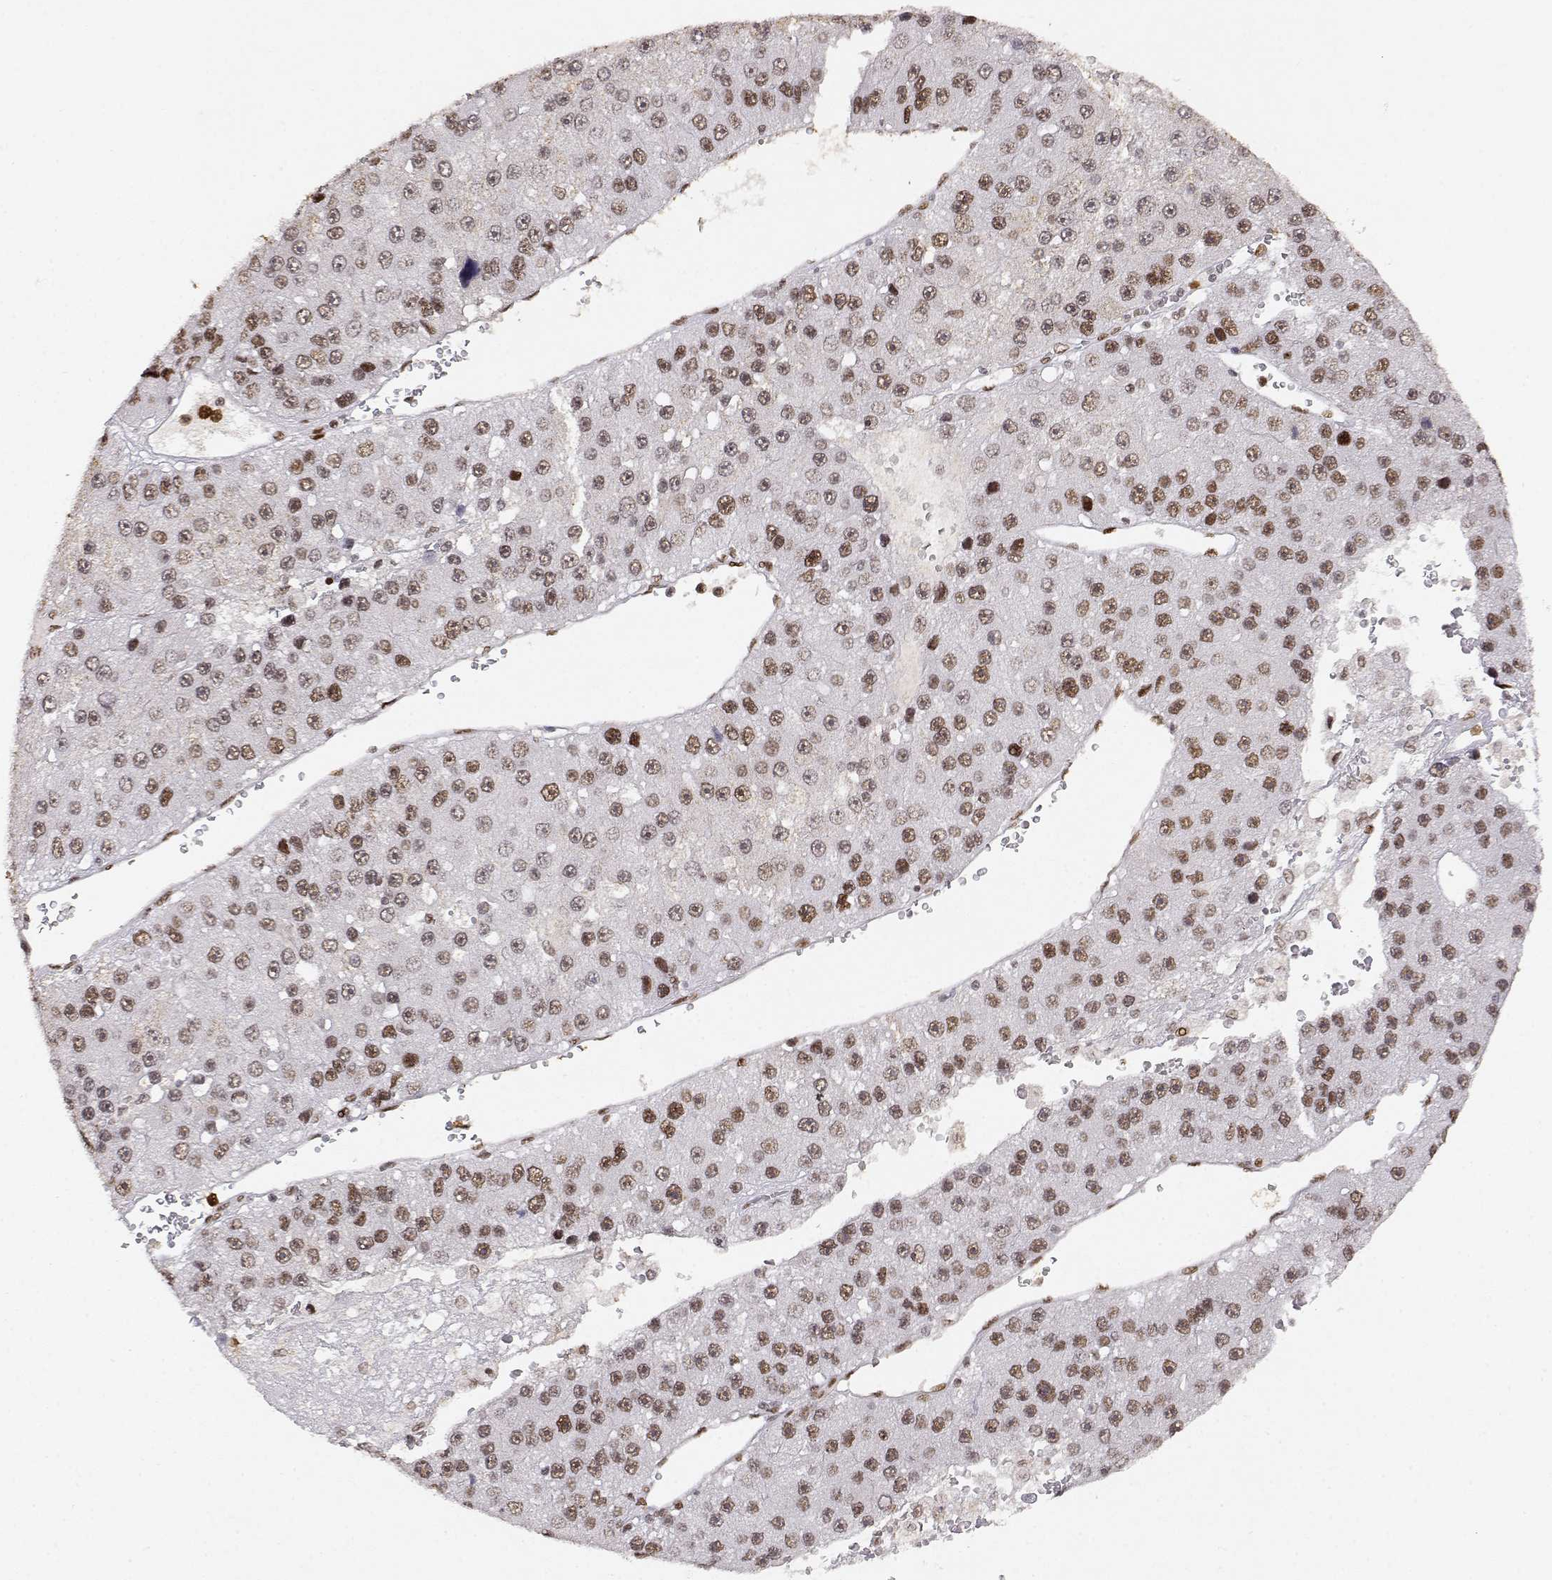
{"staining": {"intensity": "moderate", "quantity": "<25%", "location": "nuclear"}, "tissue": "liver cancer", "cell_type": "Tumor cells", "image_type": "cancer", "snomed": [{"axis": "morphology", "description": "Carcinoma, Hepatocellular, NOS"}, {"axis": "topography", "description": "Liver"}], "caption": "A low amount of moderate nuclear expression is appreciated in about <25% of tumor cells in liver hepatocellular carcinoma tissue.", "gene": "RSF1", "patient": {"sex": "female", "age": 73}}